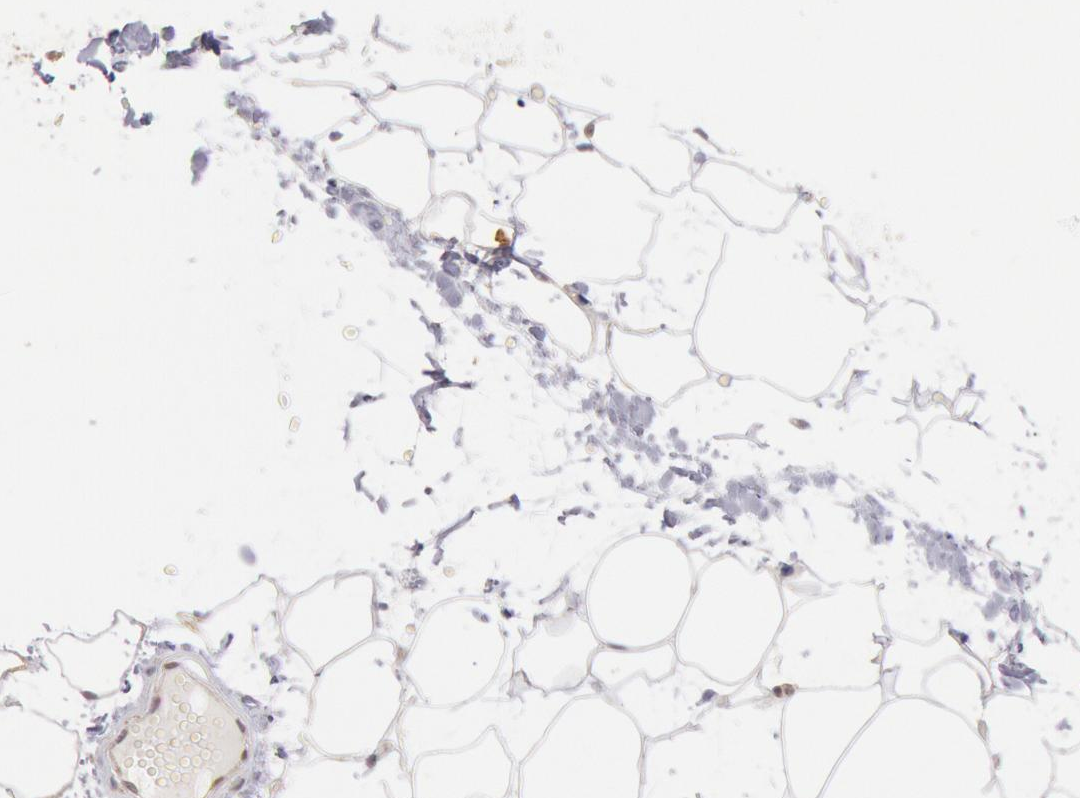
{"staining": {"intensity": "moderate", "quantity": "<25%", "location": "nuclear"}, "tissue": "adipose tissue", "cell_type": "Adipocytes", "image_type": "normal", "snomed": [{"axis": "morphology", "description": "Normal tissue, NOS"}, {"axis": "morphology", "description": "Fibrosis, NOS"}, {"axis": "topography", "description": "Breast"}], "caption": "A micrograph of human adipose tissue stained for a protein reveals moderate nuclear brown staining in adipocytes.", "gene": "COMT", "patient": {"sex": "female", "age": 24}}